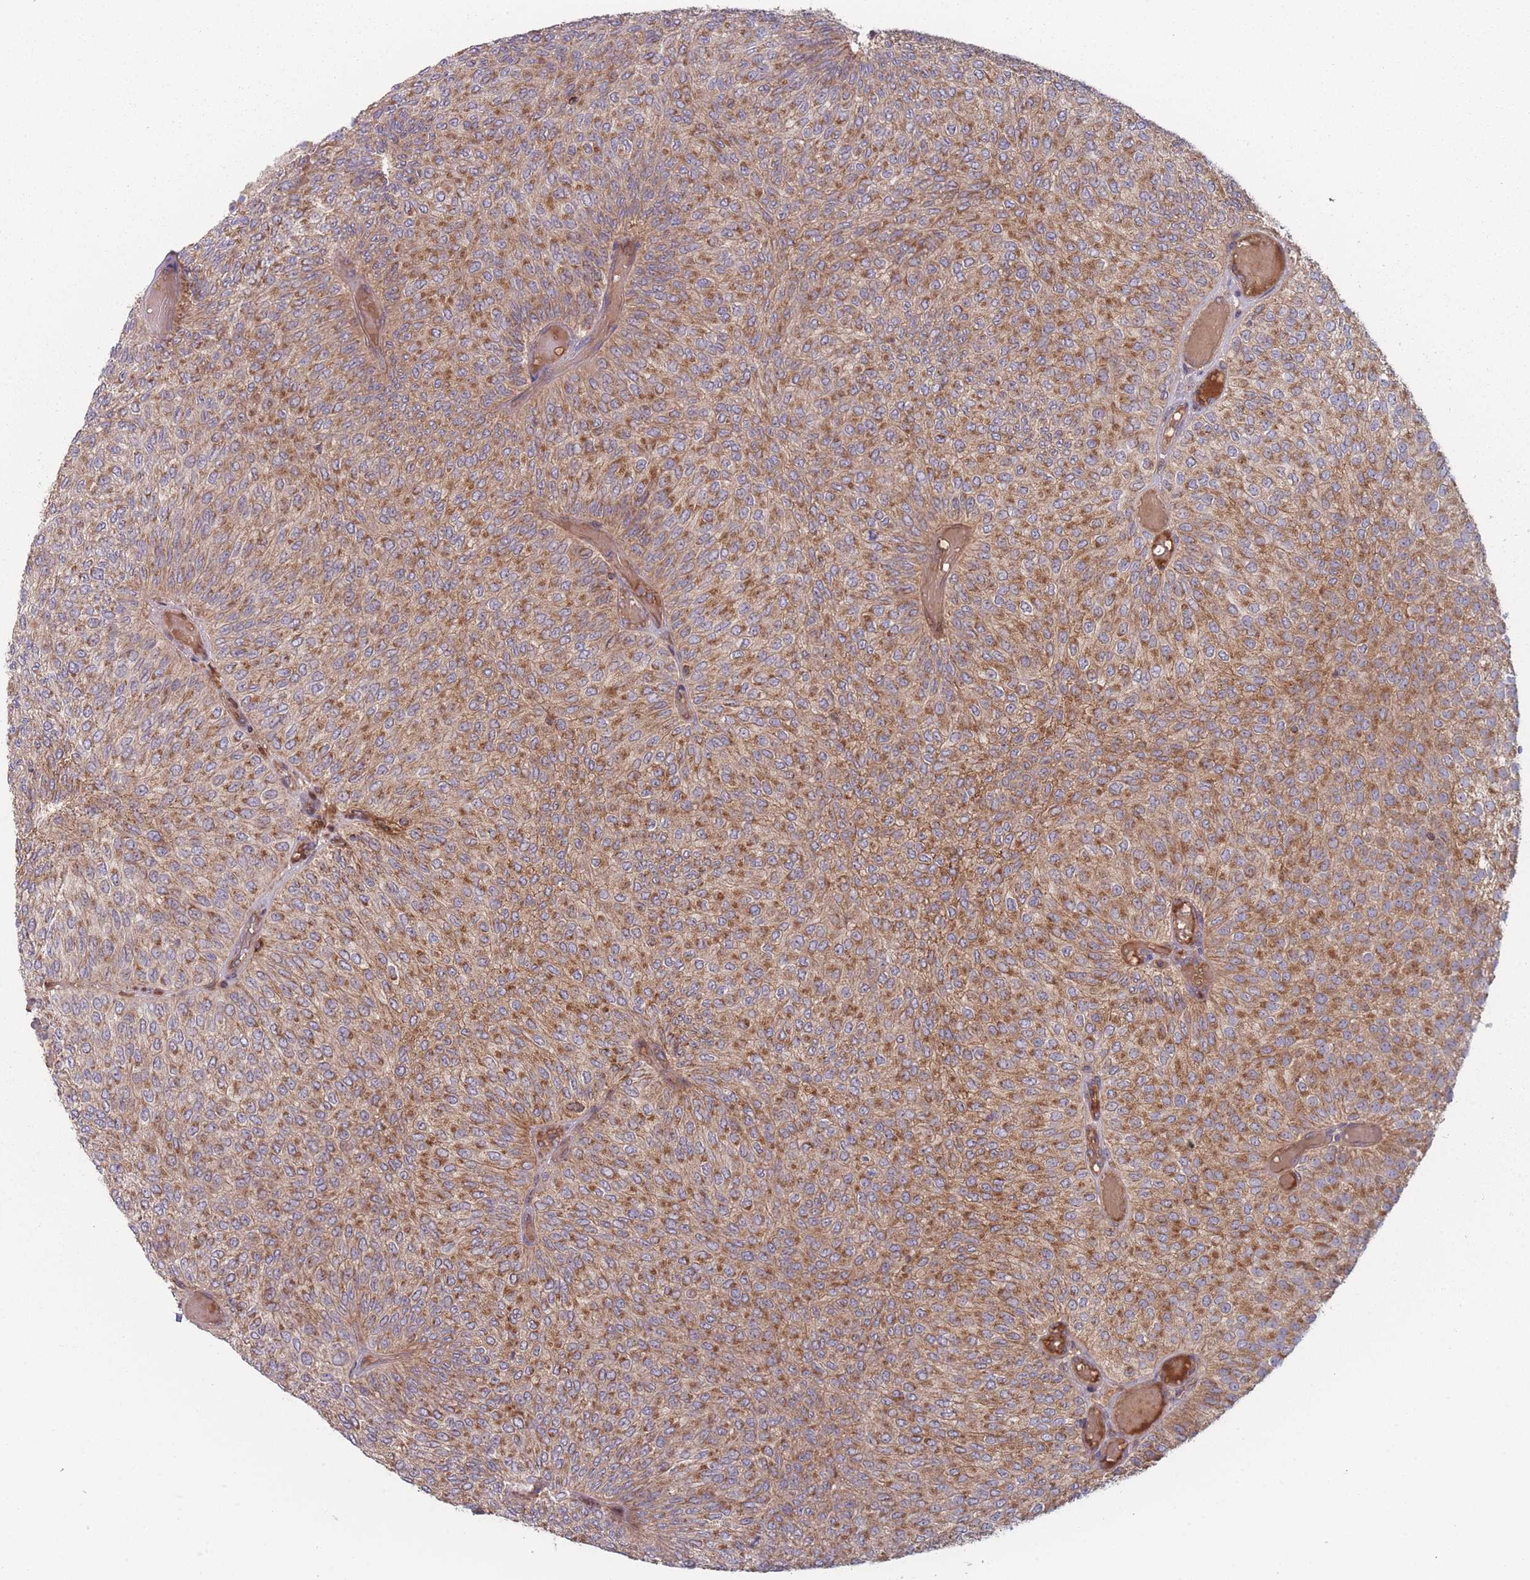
{"staining": {"intensity": "moderate", "quantity": ">75%", "location": "cytoplasmic/membranous"}, "tissue": "urothelial cancer", "cell_type": "Tumor cells", "image_type": "cancer", "snomed": [{"axis": "morphology", "description": "Urothelial carcinoma, Low grade"}, {"axis": "topography", "description": "Urinary bladder"}], "caption": "This photomicrograph reveals immunohistochemistry staining of low-grade urothelial carcinoma, with medium moderate cytoplasmic/membranous staining in about >75% of tumor cells.", "gene": "ATP5MG", "patient": {"sex": "male", "age": 78}}